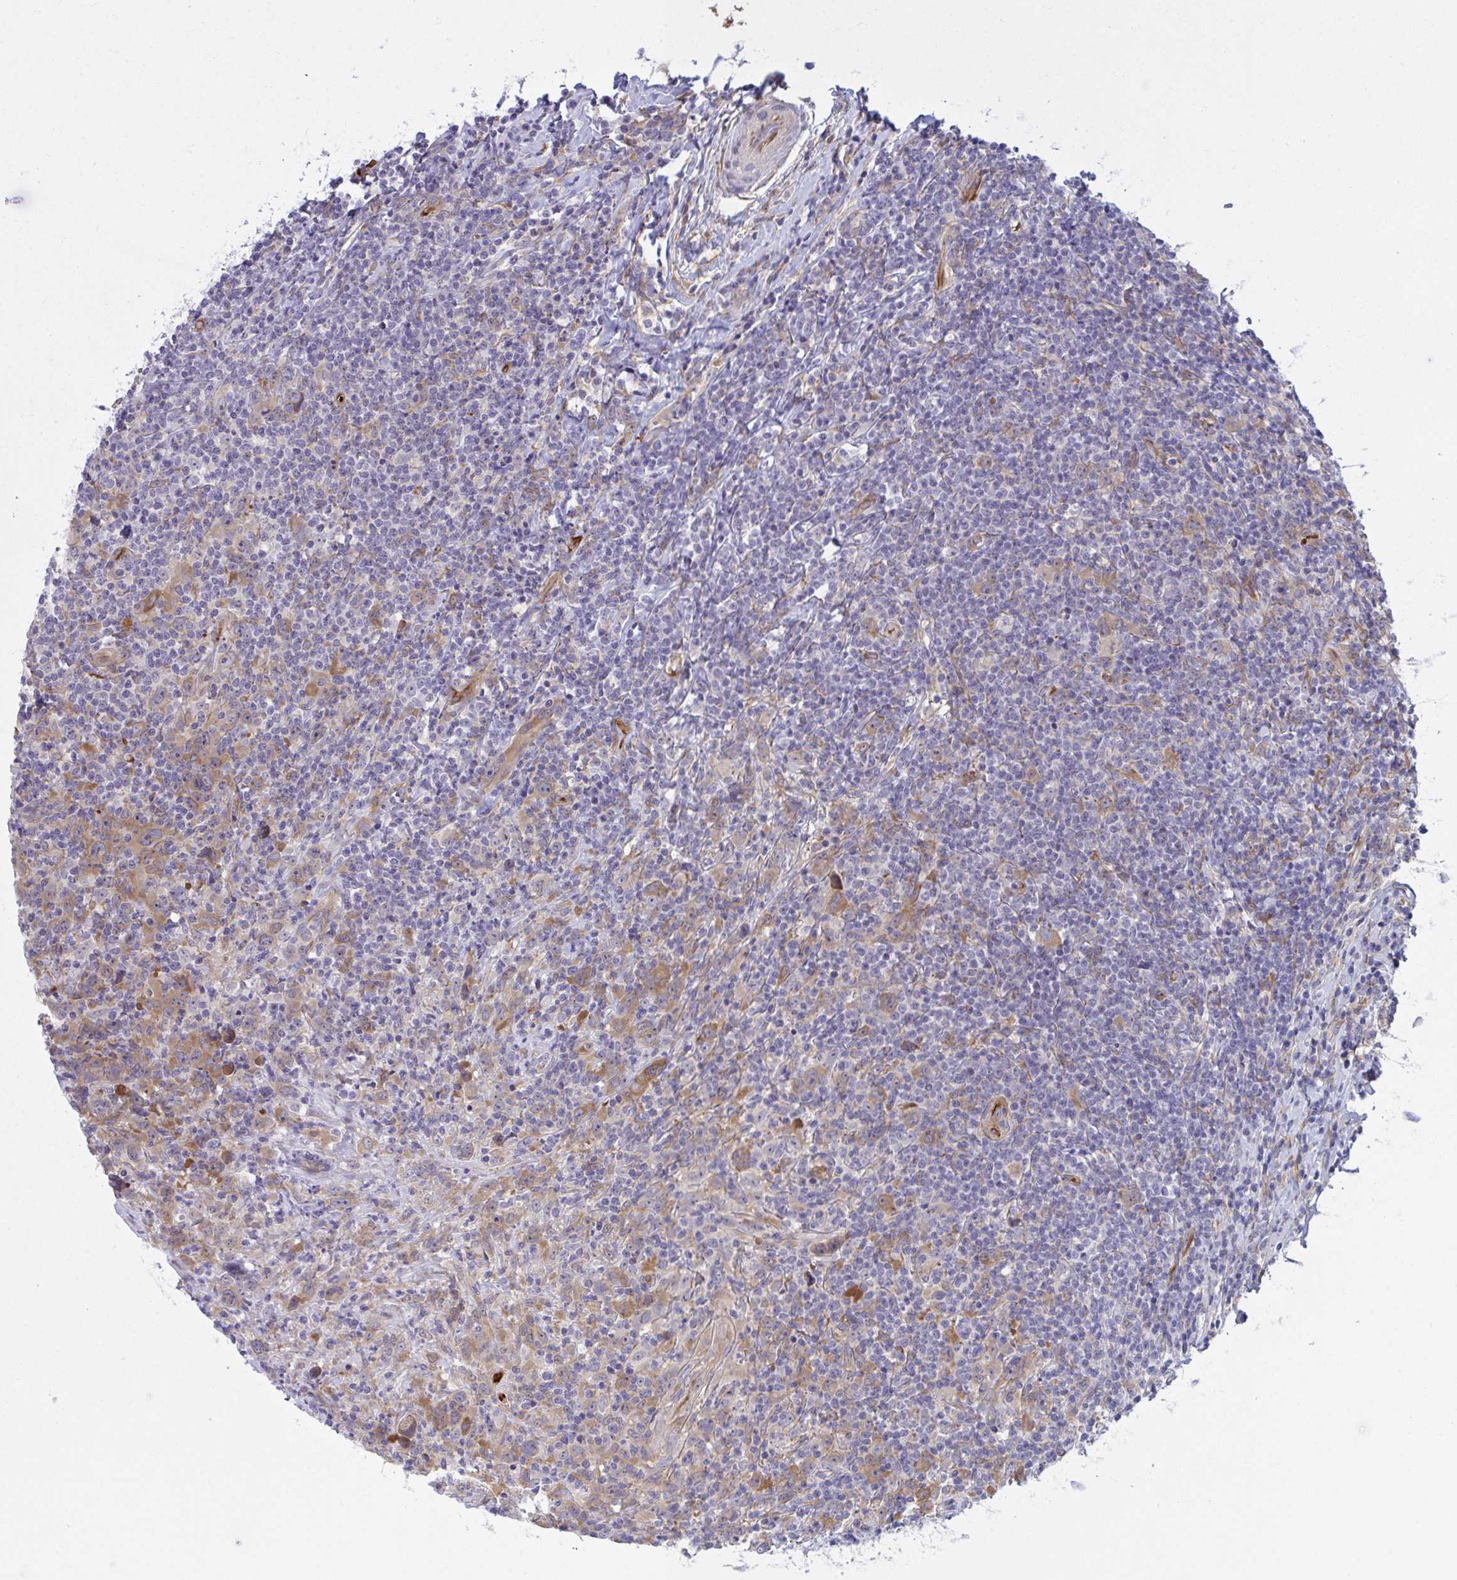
{"staining": {"intensity": "moderate", "quantity": ">75%", "location": "cytoplasmic/membranous"}, "tissue": "lymphoma", "cell_type": "Tumor cells", "image_type": "cancer", "snomed": [{"axis": "morphology", "description": "Hodgkin's disease, NOS"}, {"axis": "topography", "description": "Lymph node"}], "caption": "Lymphoma stained with a protein marker shows moderate staining in tumor cells.", "gene": "PRRT4", "patient": {"sex": "female", "age": 18}}